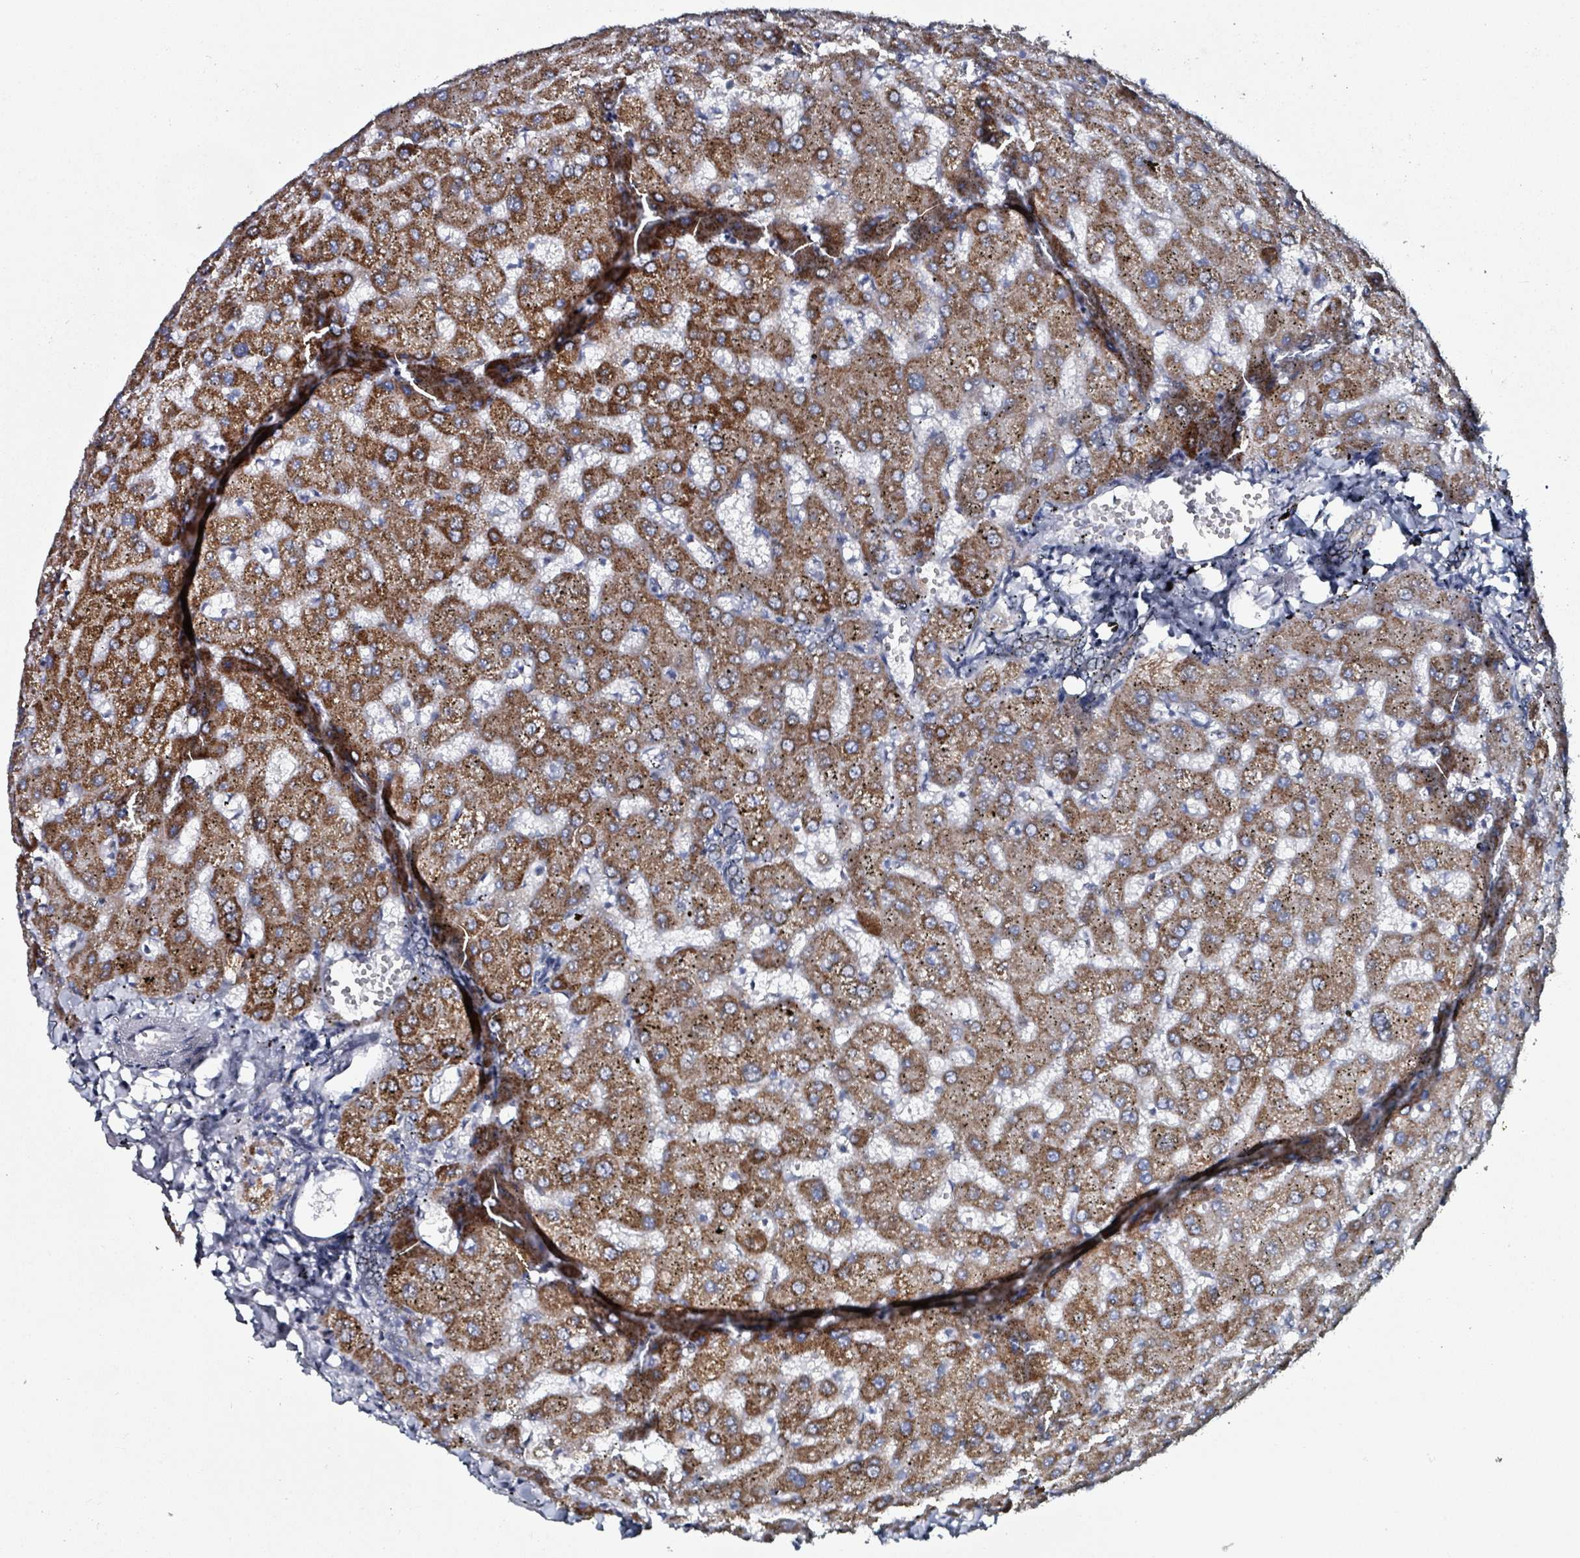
{"staining": {"intensity": "negative", "quantity": "none", "location": "none"}, "tissue": "liver", "cell_type": "Cholangiocytes", "image_type": "normal", "snomed": [{"axis": "morphology", "description": "Normal tissue, NOS"}, {"axis": "topography", "description": "Liver"}], "caption": "Protein analysis of unremarkable liver exhibits no significant positivity in cholangiocytes. (Brightfield microscopy of DAB (3,3'-diaminobenzidine) immunohistochemistry (IHC) at high magnification).", "gene": "B3GAT3", "patient": {"sex": "female", "age": 63}}